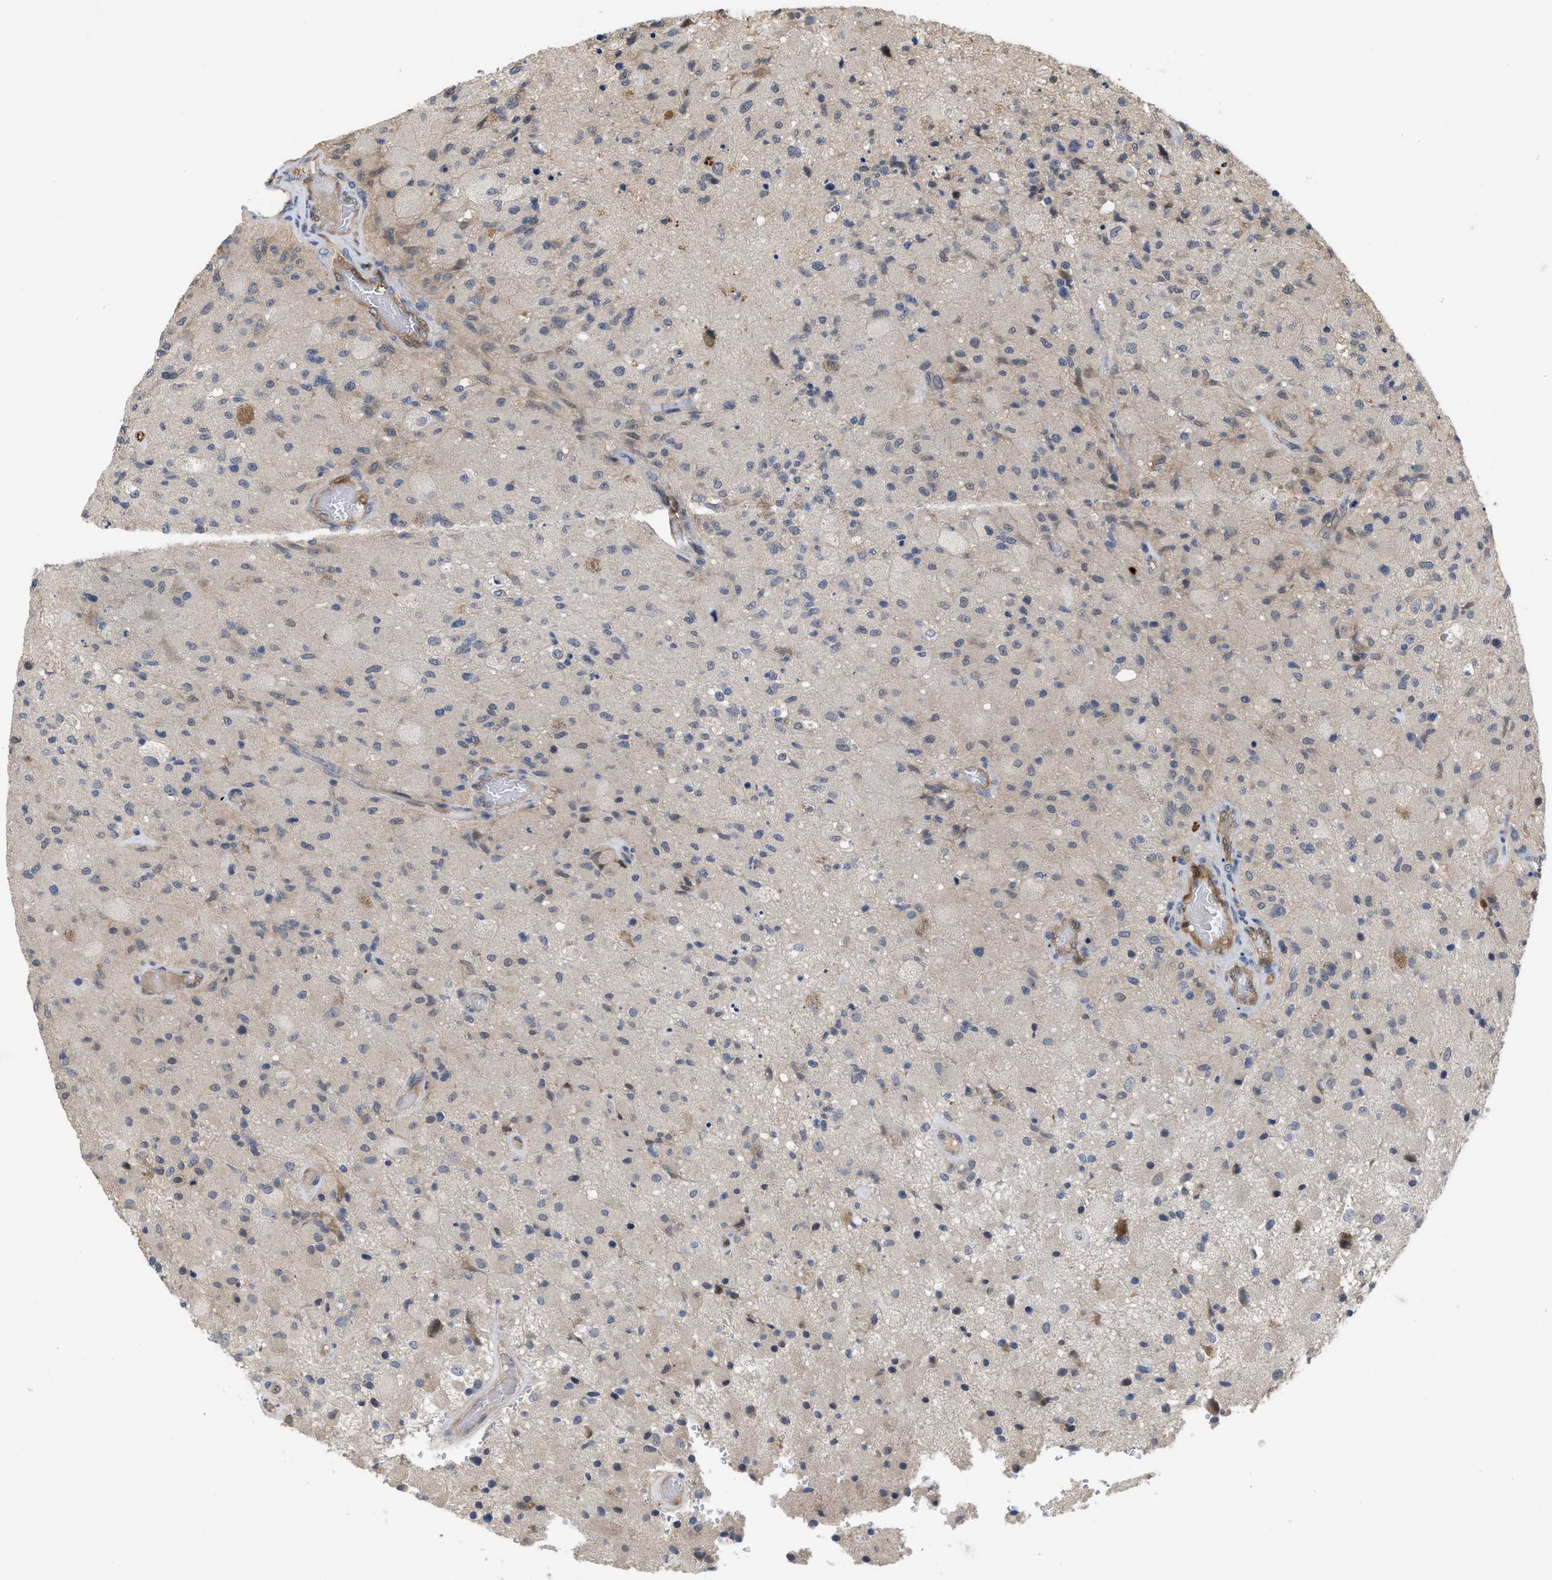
{"staining": {"intensity": "negative", "quantity": "none", "location": "none"}, "tissue": "glioma", "cell_type": "Tumor cells", "image_type": "cancer", "snomed": [{"axis": "morphology", "description": "Normal tissue, NOS"}, {"axis": "morphology", "description": "Glioma, malignant, High grade"}, {"axis": "topography", "description": "Cerebral cortex"}], "caption": "Human glioma stained for a protein using immunohistochemistry (IHC) shows no expression in tumor cells.", "gene": "LDAF1", "patient": {"sex": "male", "age": 77}}